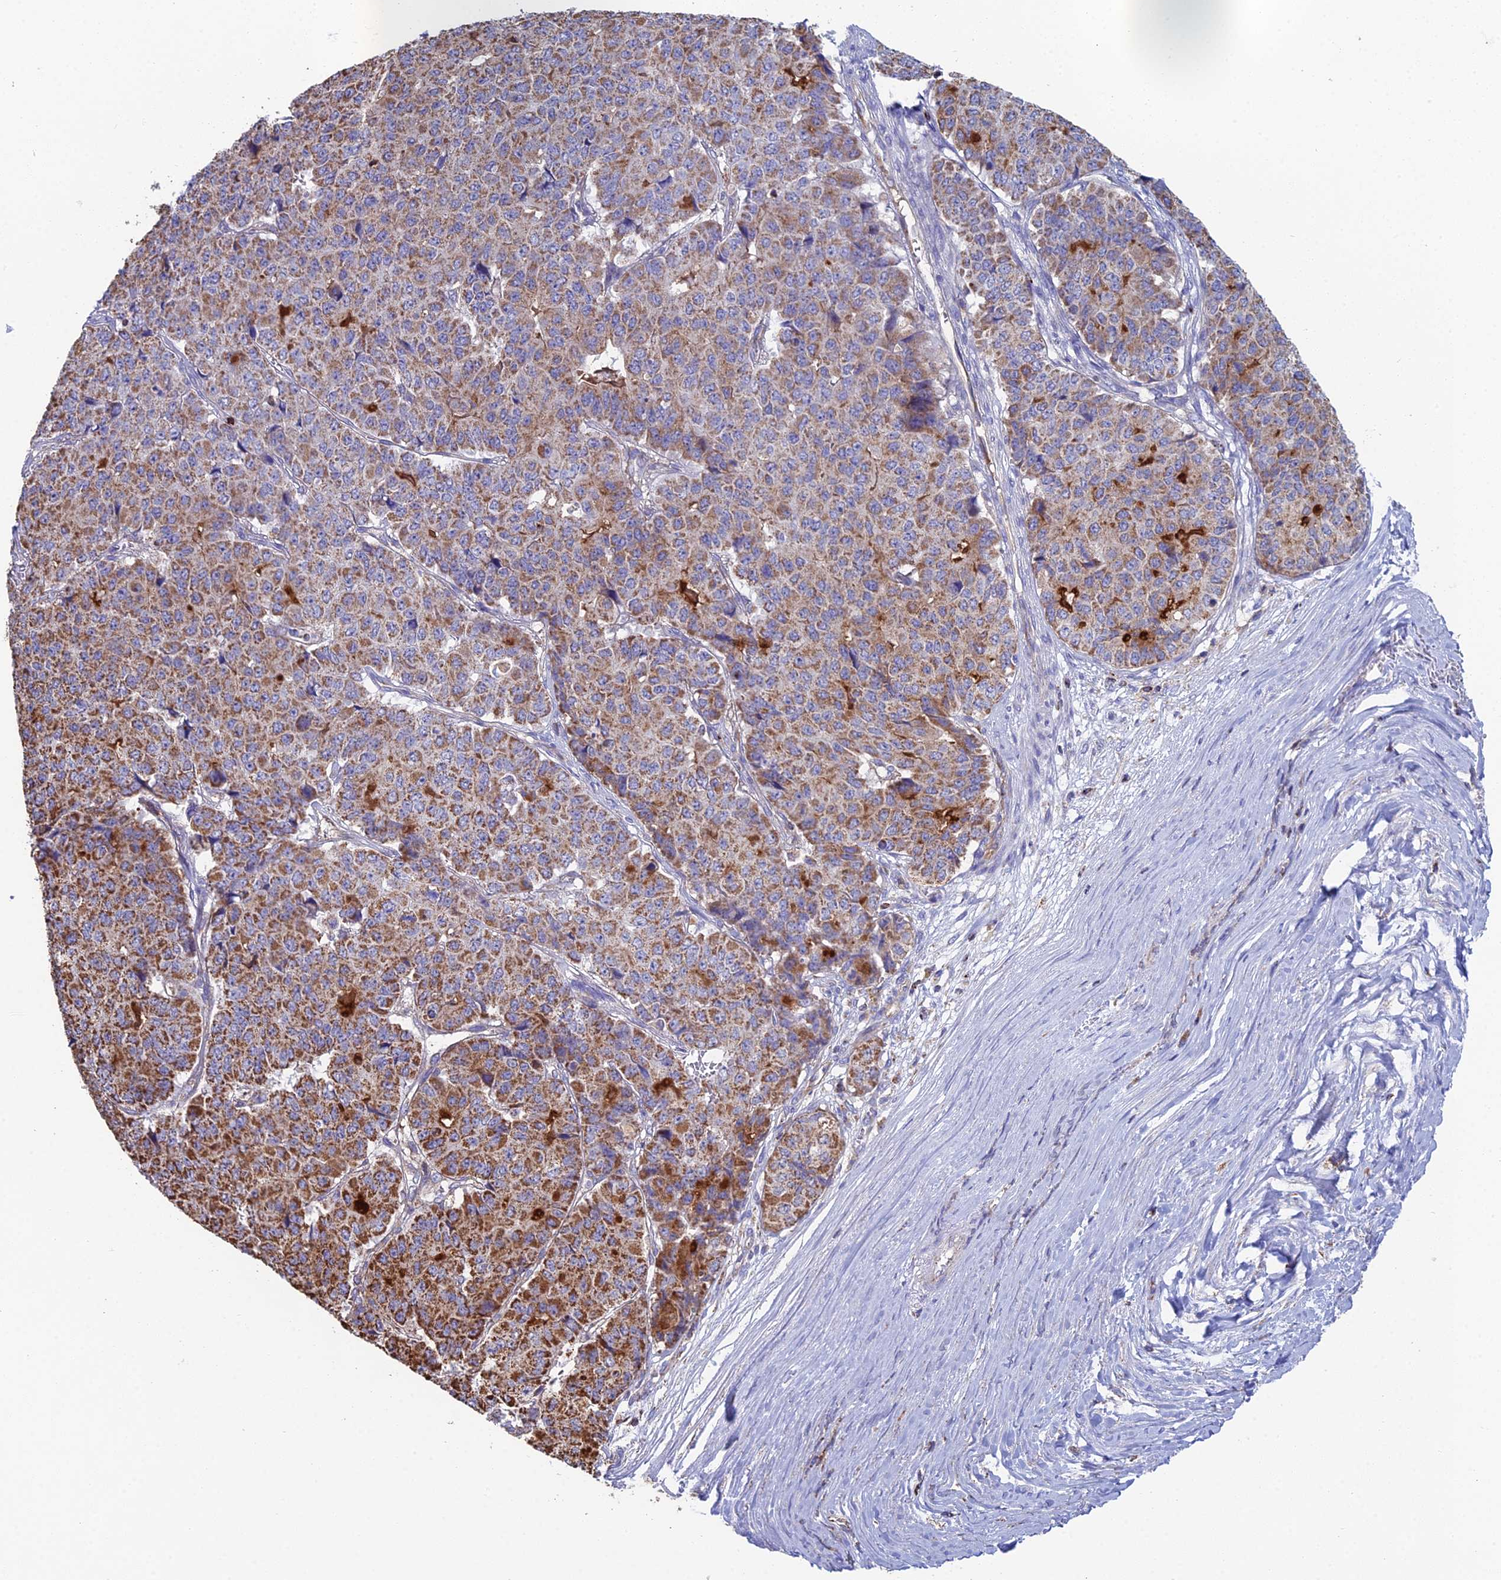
{"staining": {"intensity": "strong", "quantity": "25%-75%", "location": "cytoplasmic/membranous"}, "tissue": "pancreatic cancer", "cell_type": "Tumor cells", "image_type": "cancer", "snomed": [{"axis": "morphology", "description": "Adenocarcinoma, NOS"}, {"axis": "topography", "description": "Pancreas"}], "caption": "Immunohistochemistry histopathology image of neoplastic tissue: human pancreatic cancer stained using immunohistochemistry (IHC) displays high levels of strong protein expression localized specifically in the cytoplasmic/membranous of tumor cells, appearing as a cytoplasmic/membranous brown color.", "gene": "SPOCK2", "patient": {"sex": "male", "age": 50}}